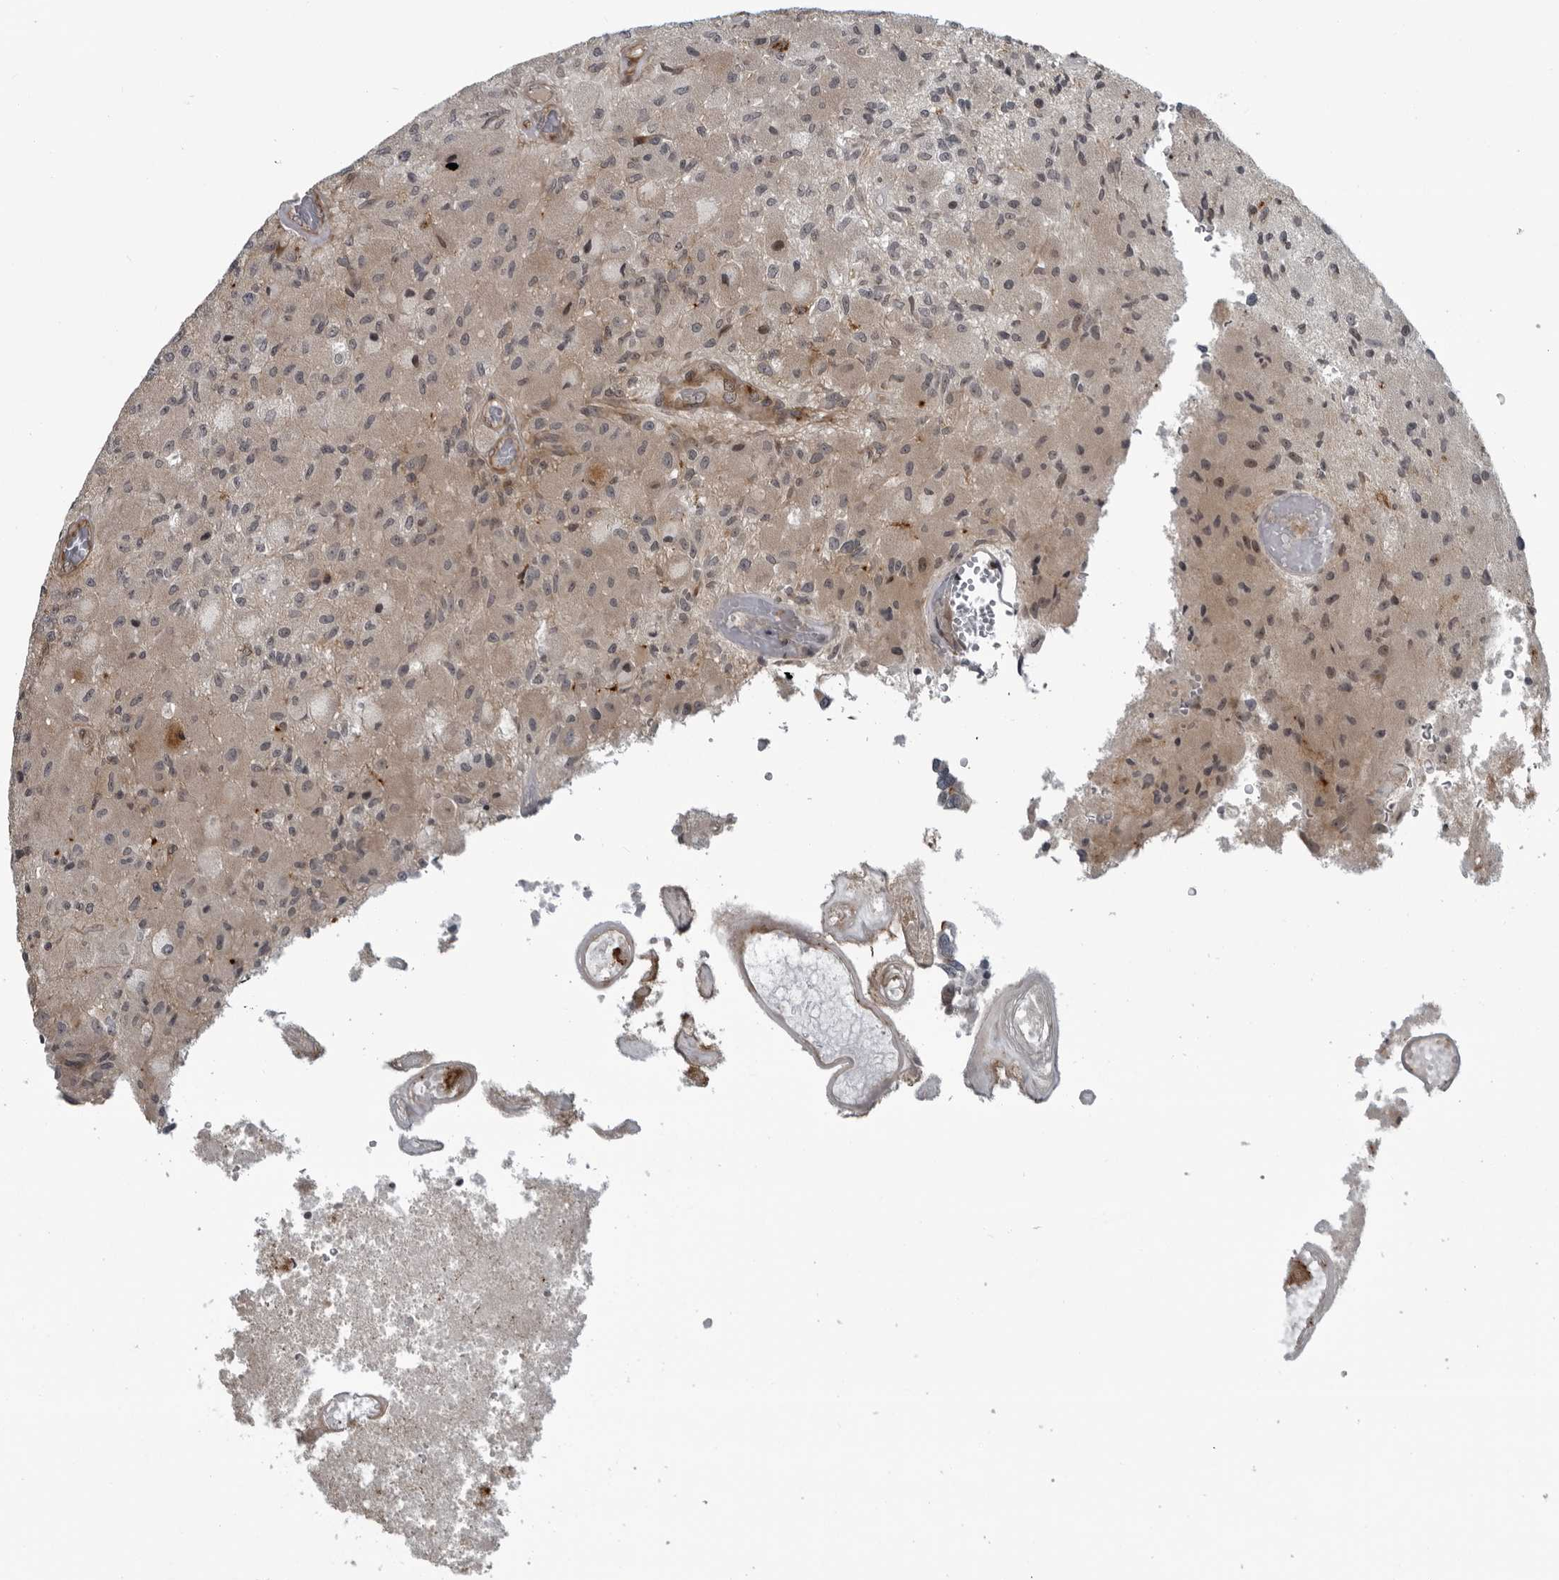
{"staining": {"intensity": "negative", "quantity": "none", "location": "none"}, "tissue": "glioma", "cell_type": "Tumor cells", "image_type": "cancer", "snomed": [{"axis": "morphology", "description": "Normal tissue, NOS"}, {"axis": "morphology", "description": "Glioma, malignant, High grade"}, {"axis": "topography", "description": "Cerebral cortex"}], "caption": "Histopathology image shows no significant protein expression in tumor cells of malignant glioma (high-grade).", "gene": "FAM102B", "patient": {"sex": "male", "age": 77}}